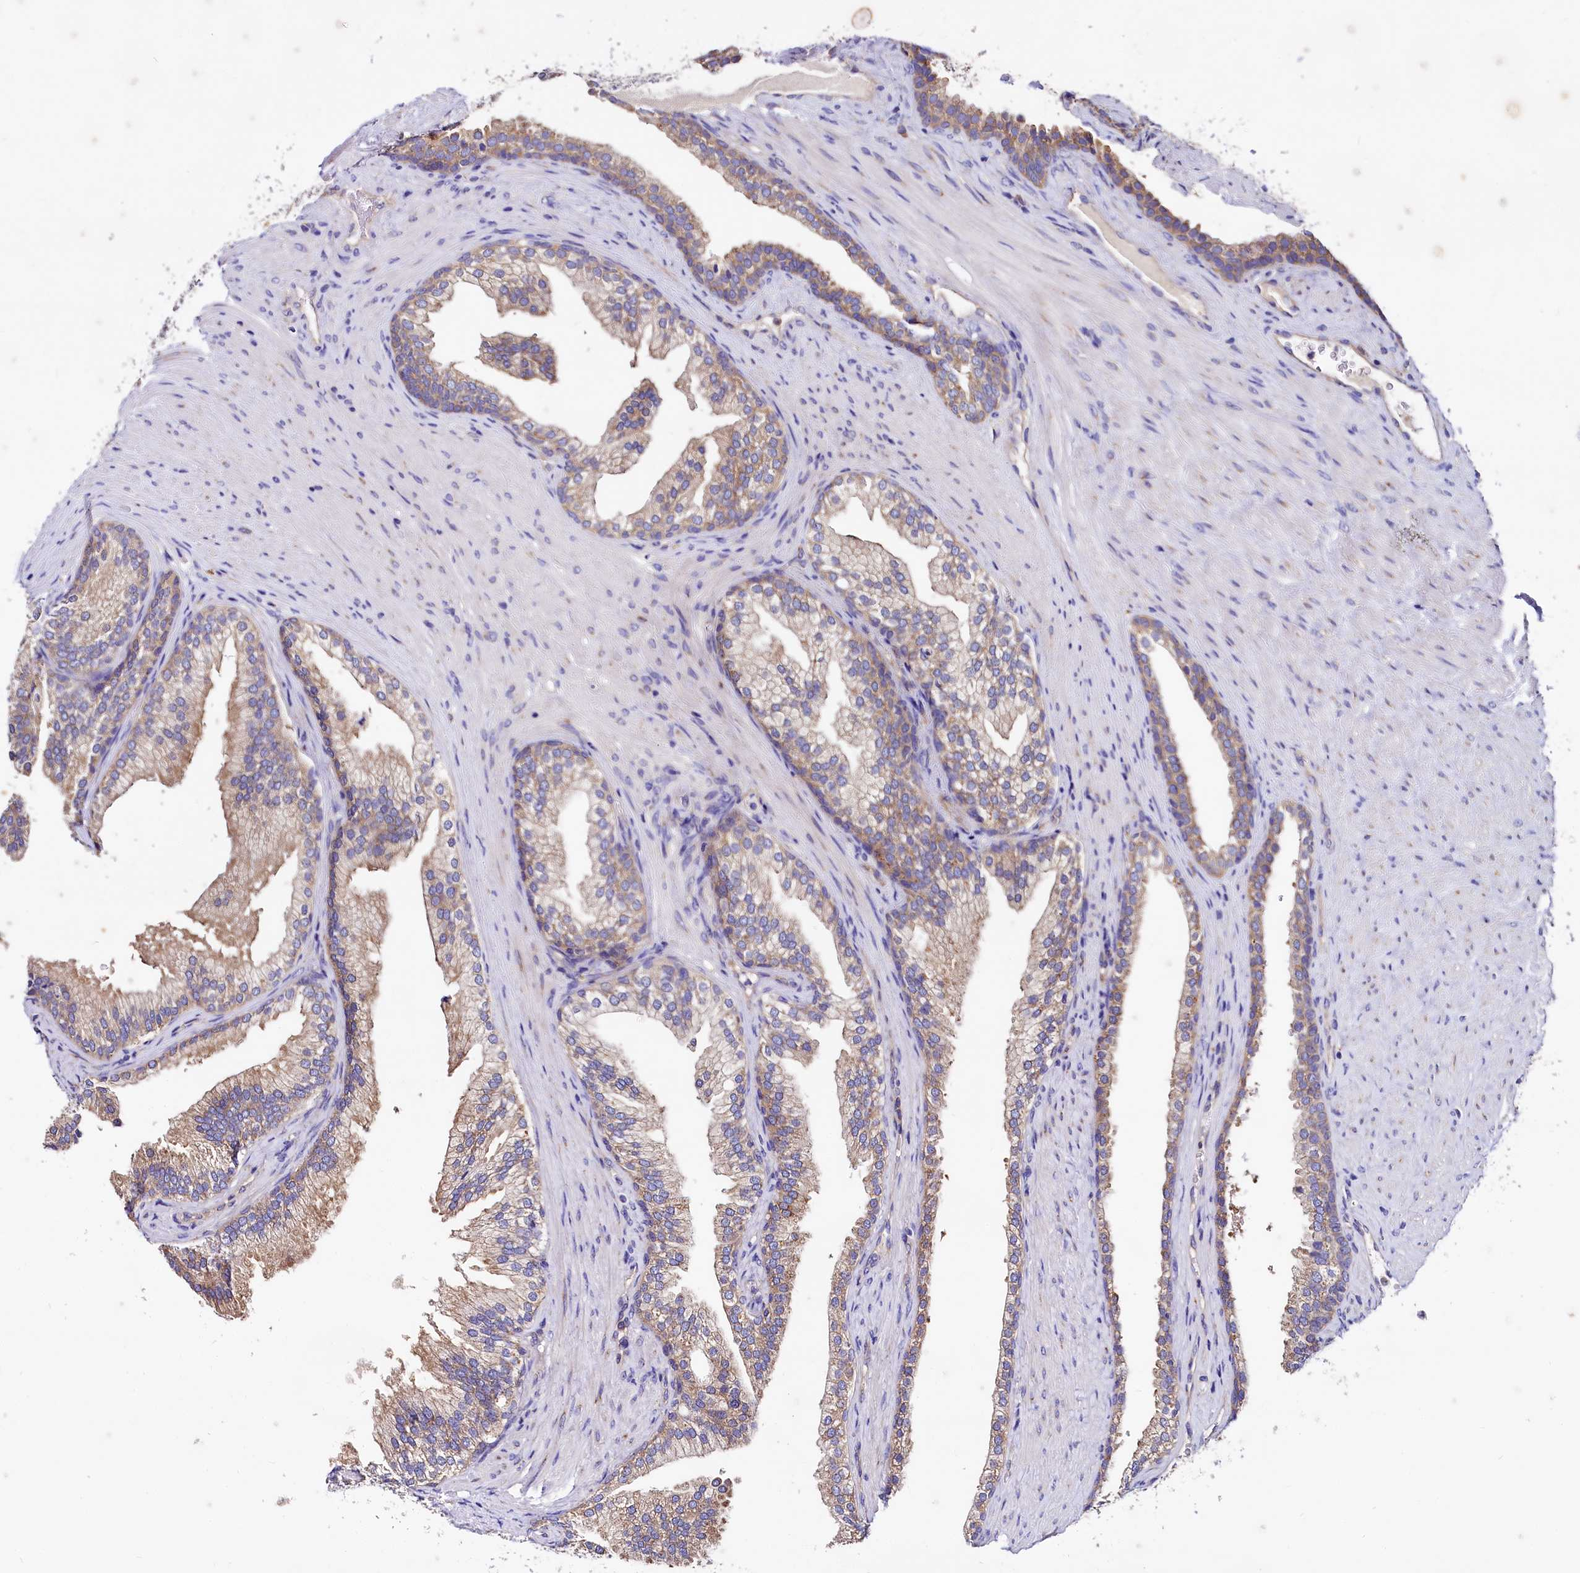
{"staining": {"intensity": "moderate", "quantity": "25%-75%", "location": "cytoplasmic/membranous"}, "tissue": "prostate", "cell_type": "Glandular cells", "image_type": "normal", "snomed": [{"axis": "morphology", "description": "Normal tissue, NOS"}, {"axis": "topography", "description": "Prostate"}], "caption": "Immunohistochemical staining of benign human prostate shows 25%-75% levels of moderate cytoplasmic/membranous protein staining in approximately 25%-75% of glandular cells. Using DAB (brown) and hematoxylin (blue) stains, captured at high magnification using brightfield microscopy.", "gene": "QARS1", "patient": {"sex": "male", "age": 76}}